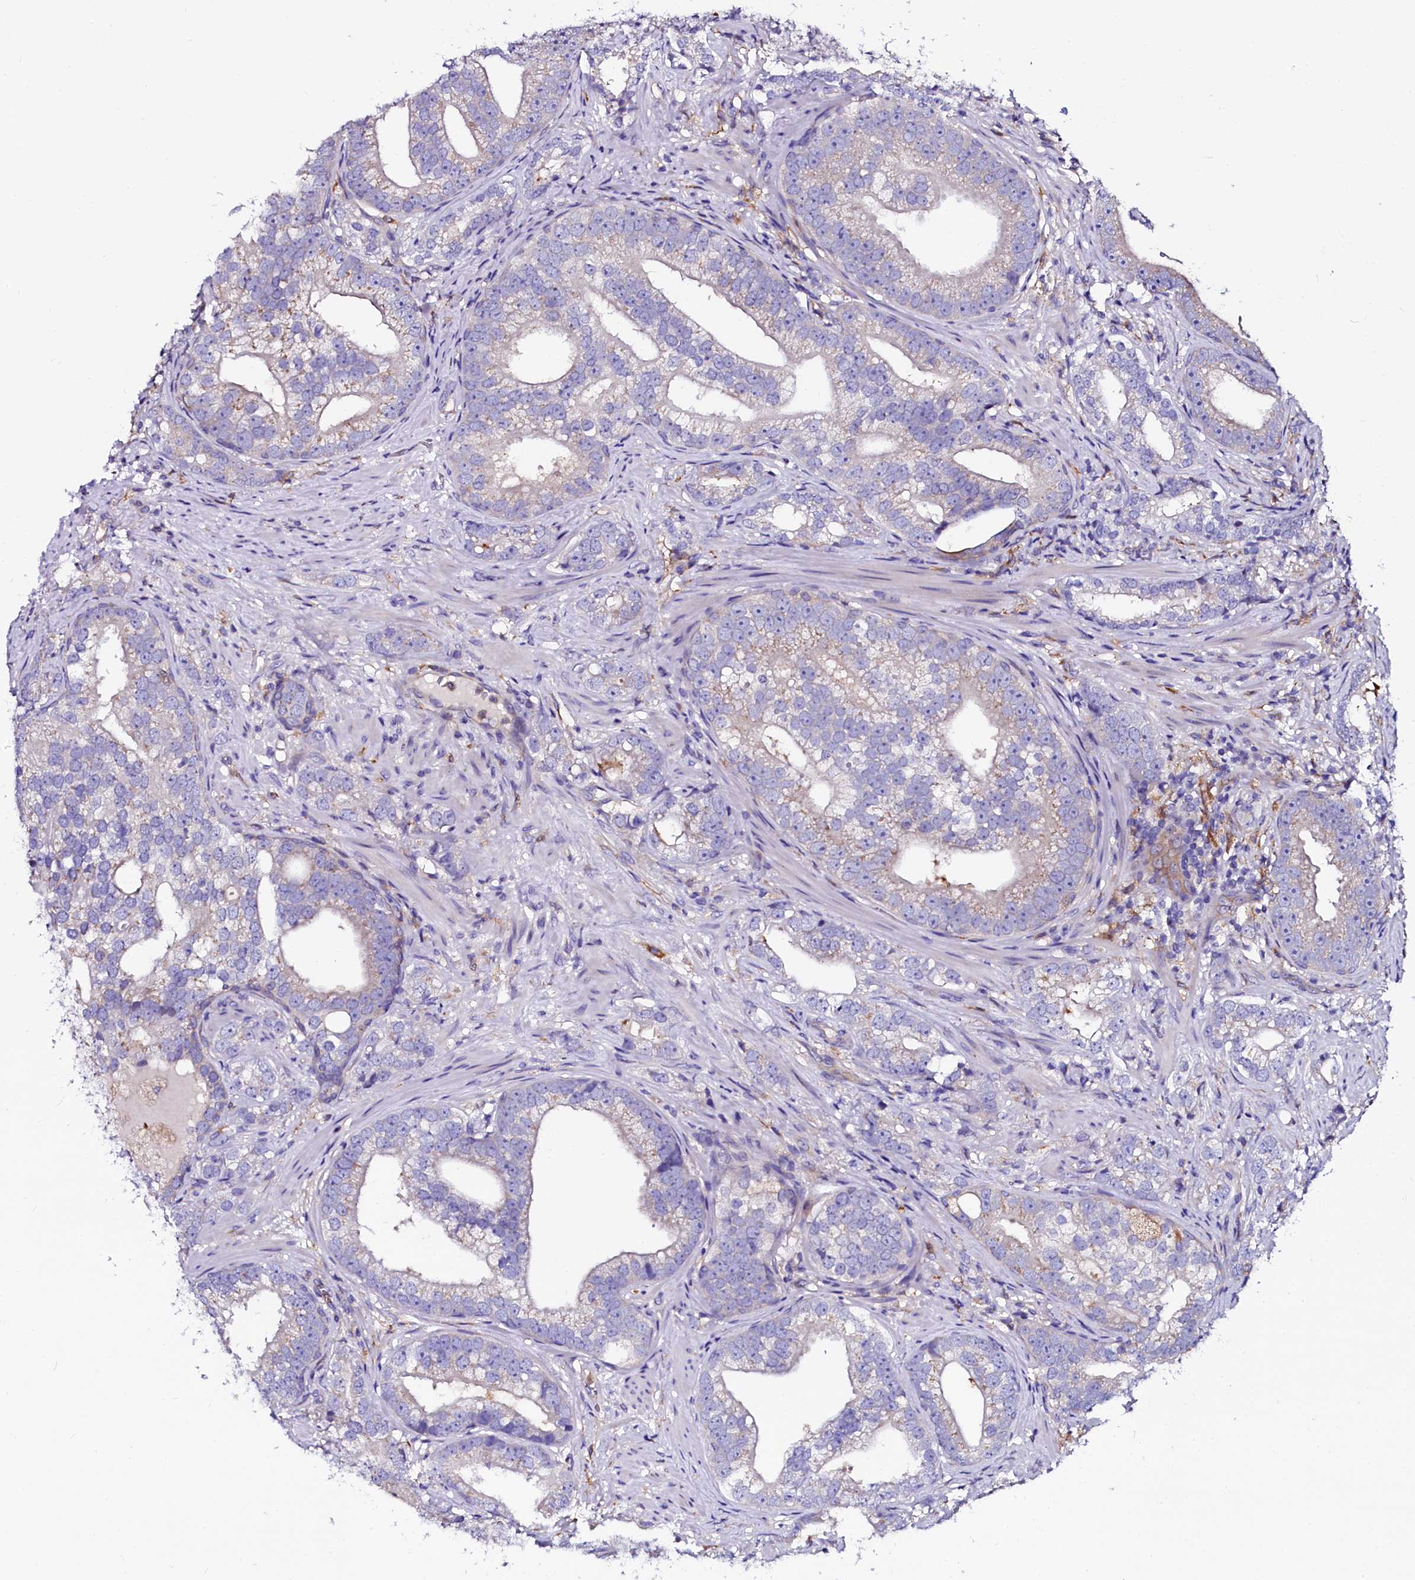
{"staining": {"intensity": "weak", "quantity": "<25%", "location": "cytoplasmic/membranous"}, "tissue": "prostate cancer", "cell_type": "Tumor cells", "image_type": "cancer", "snomed": [{"axis": "morphology", "description": "Adenocarcinoma, High grade"}, {"axis": "topography", "description": "Prostate"}], "caption": "The histopathology image demonstrates no significant staining in tumor cells of prostate high-grade adenocarcinoma. Nuclei are stained in blue.", "gene": "OTOL1", "patient": {"sex": "male", "age": 75}}